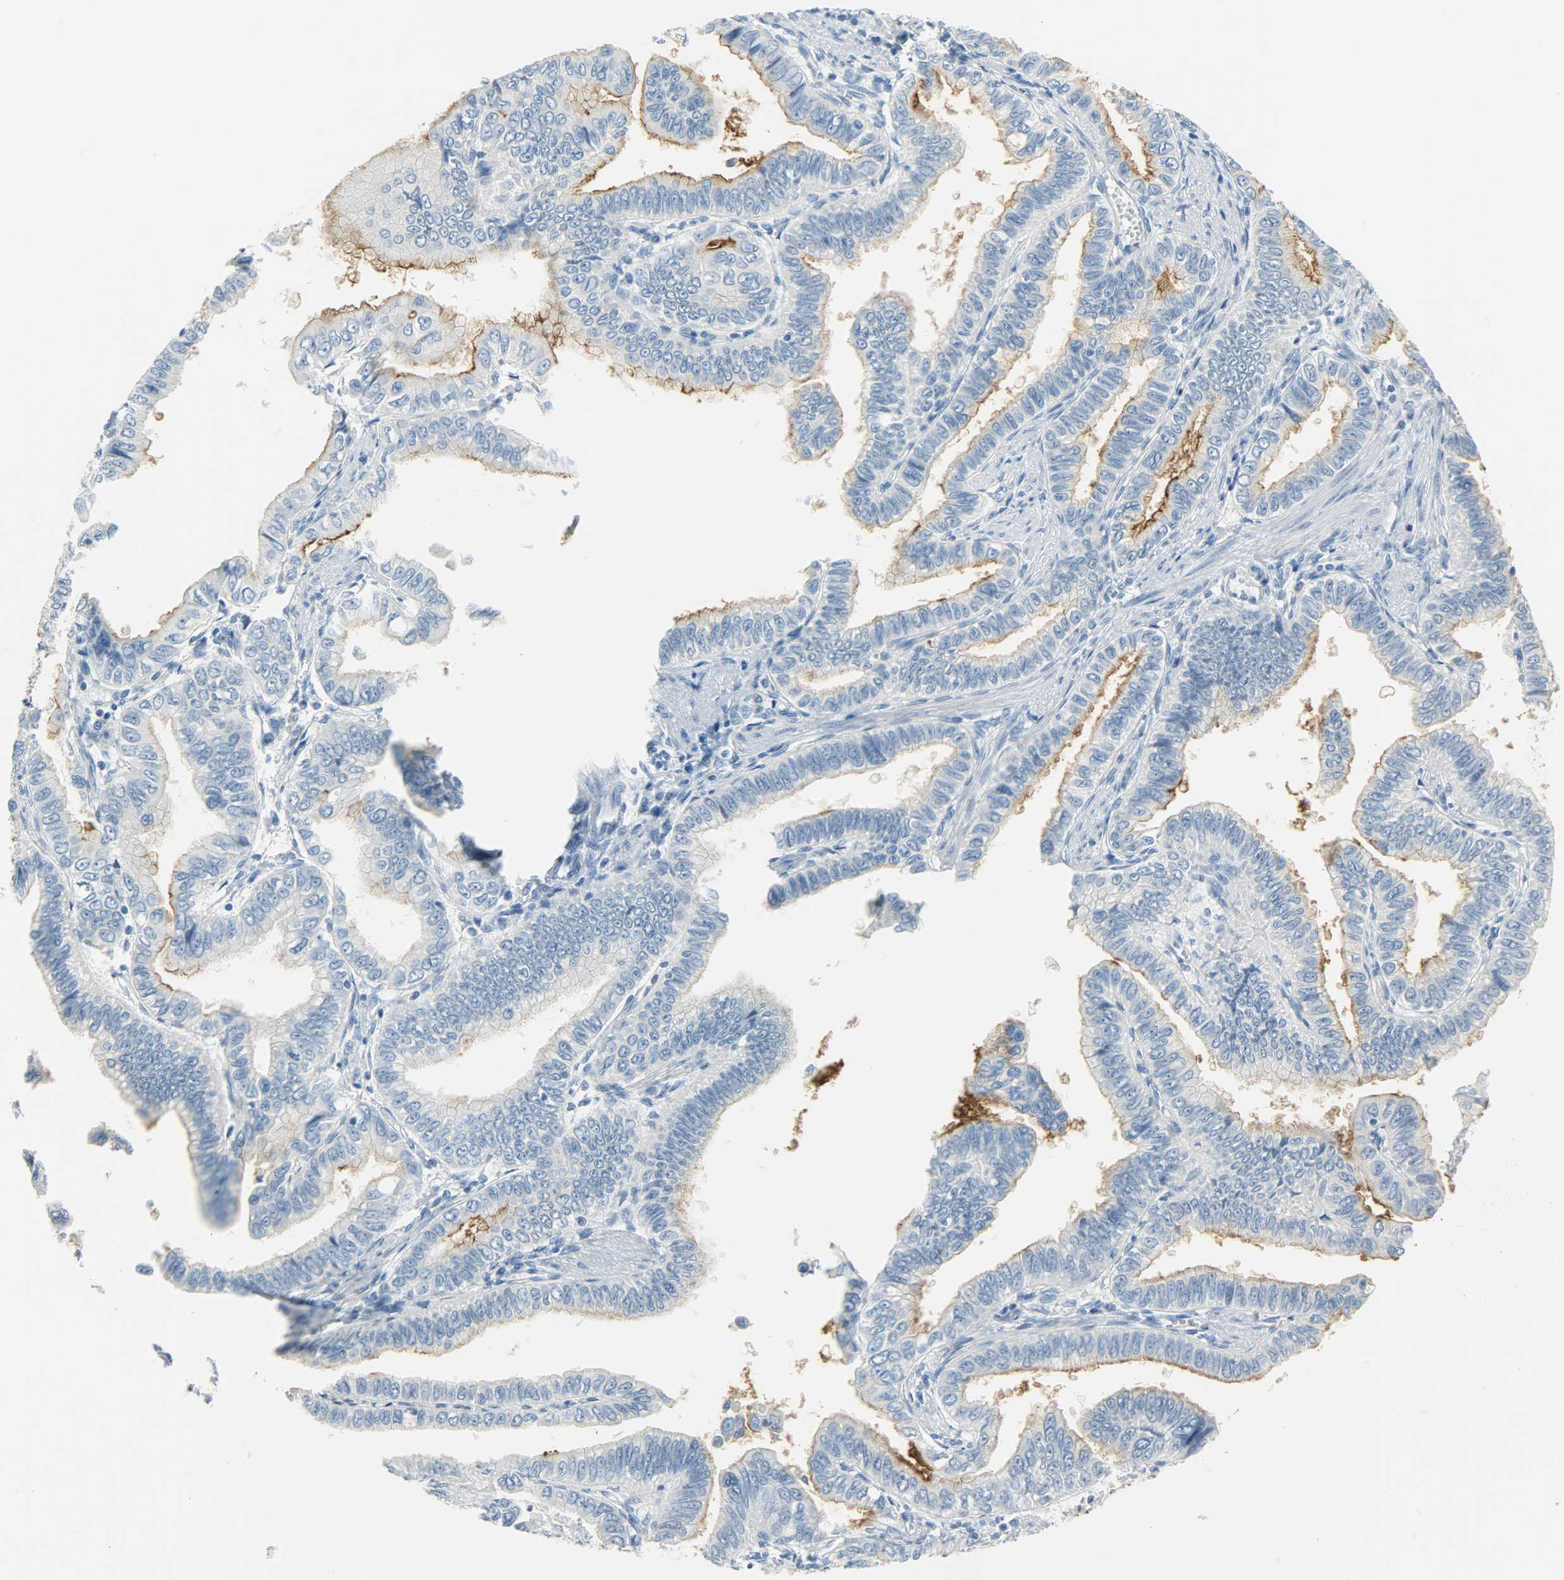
{"staining": {"intensity": "moderate", "quantity": "<25%", "location": "cytoplasmic/membranous"}, "tissue": "pancreatic cancer", "cell_type": "Tumor cells", "image_type": "cancer", "snomed": [{"axis": "morphology", "description": "Normal tissue, NOS"}, {"axis": "topography", "description": "Lymph node"}], "caption": "The histopathology image demonstrates immunohistochemical staining of pancreatic cancer. There is moderate cytoplasmic/membranous expression is seen in about <25% of tumor cells.", "gene": "PROM1", "patient": {"sex": "male", "age": 50}}